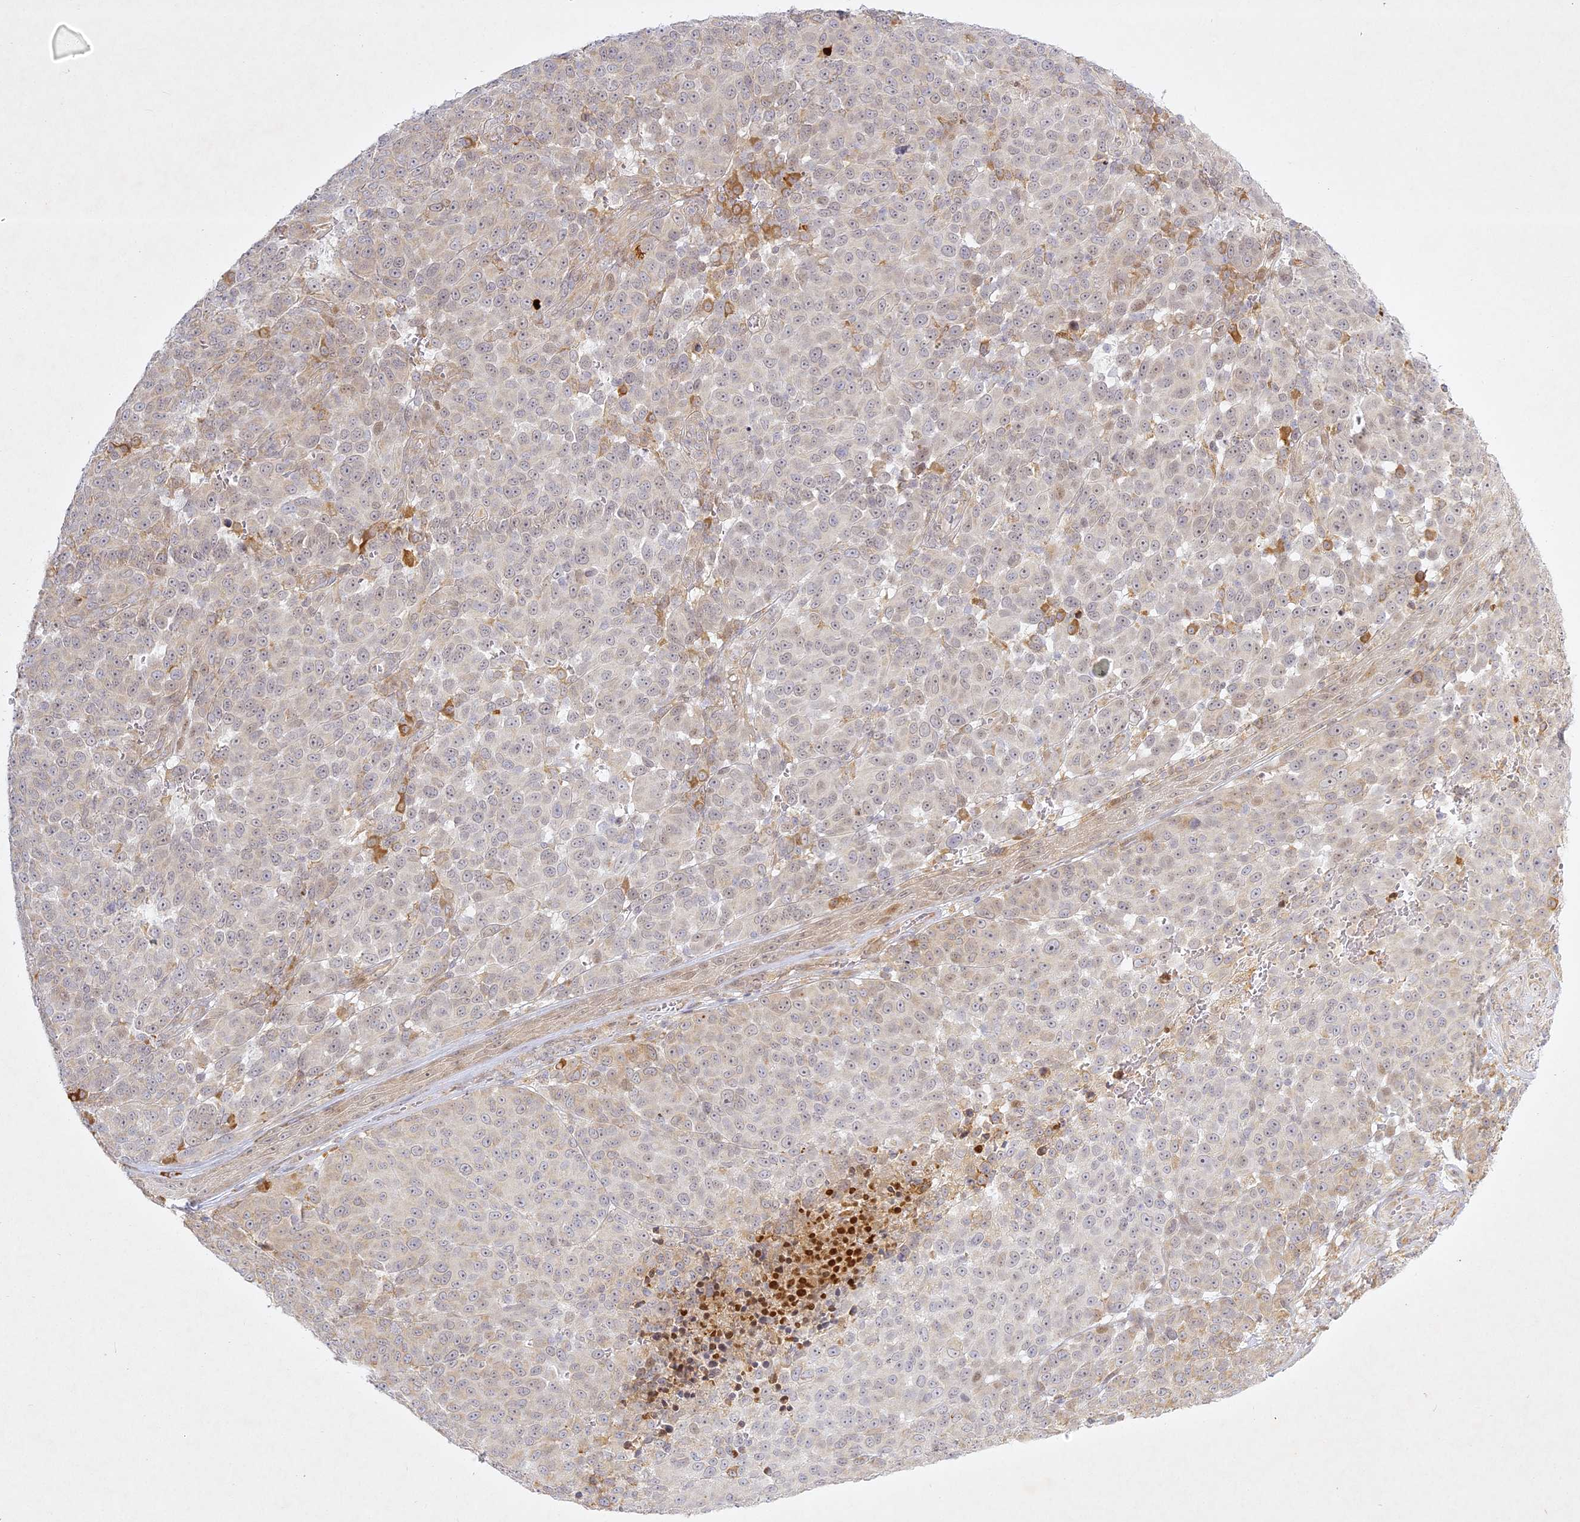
{"staining": {"intensity": "weak", "quantity": "<25%", "location": "cytoplasmic/membranous"}, "tissue": "melanoma", "cell_type": "Tumor cells", "image_type": "cancer", "snomed": [{"axis": "morphology", "description": "Malignant melanoma, NOS"}, {"axis": "topography", "description": "Skin"}], "caption": "Immunohistochemical staining of malignant melanoma exhibits no significant staining in tumor cells.", "gene": "SLC30A5", "patient": {"sex": "male", "age": 49}}